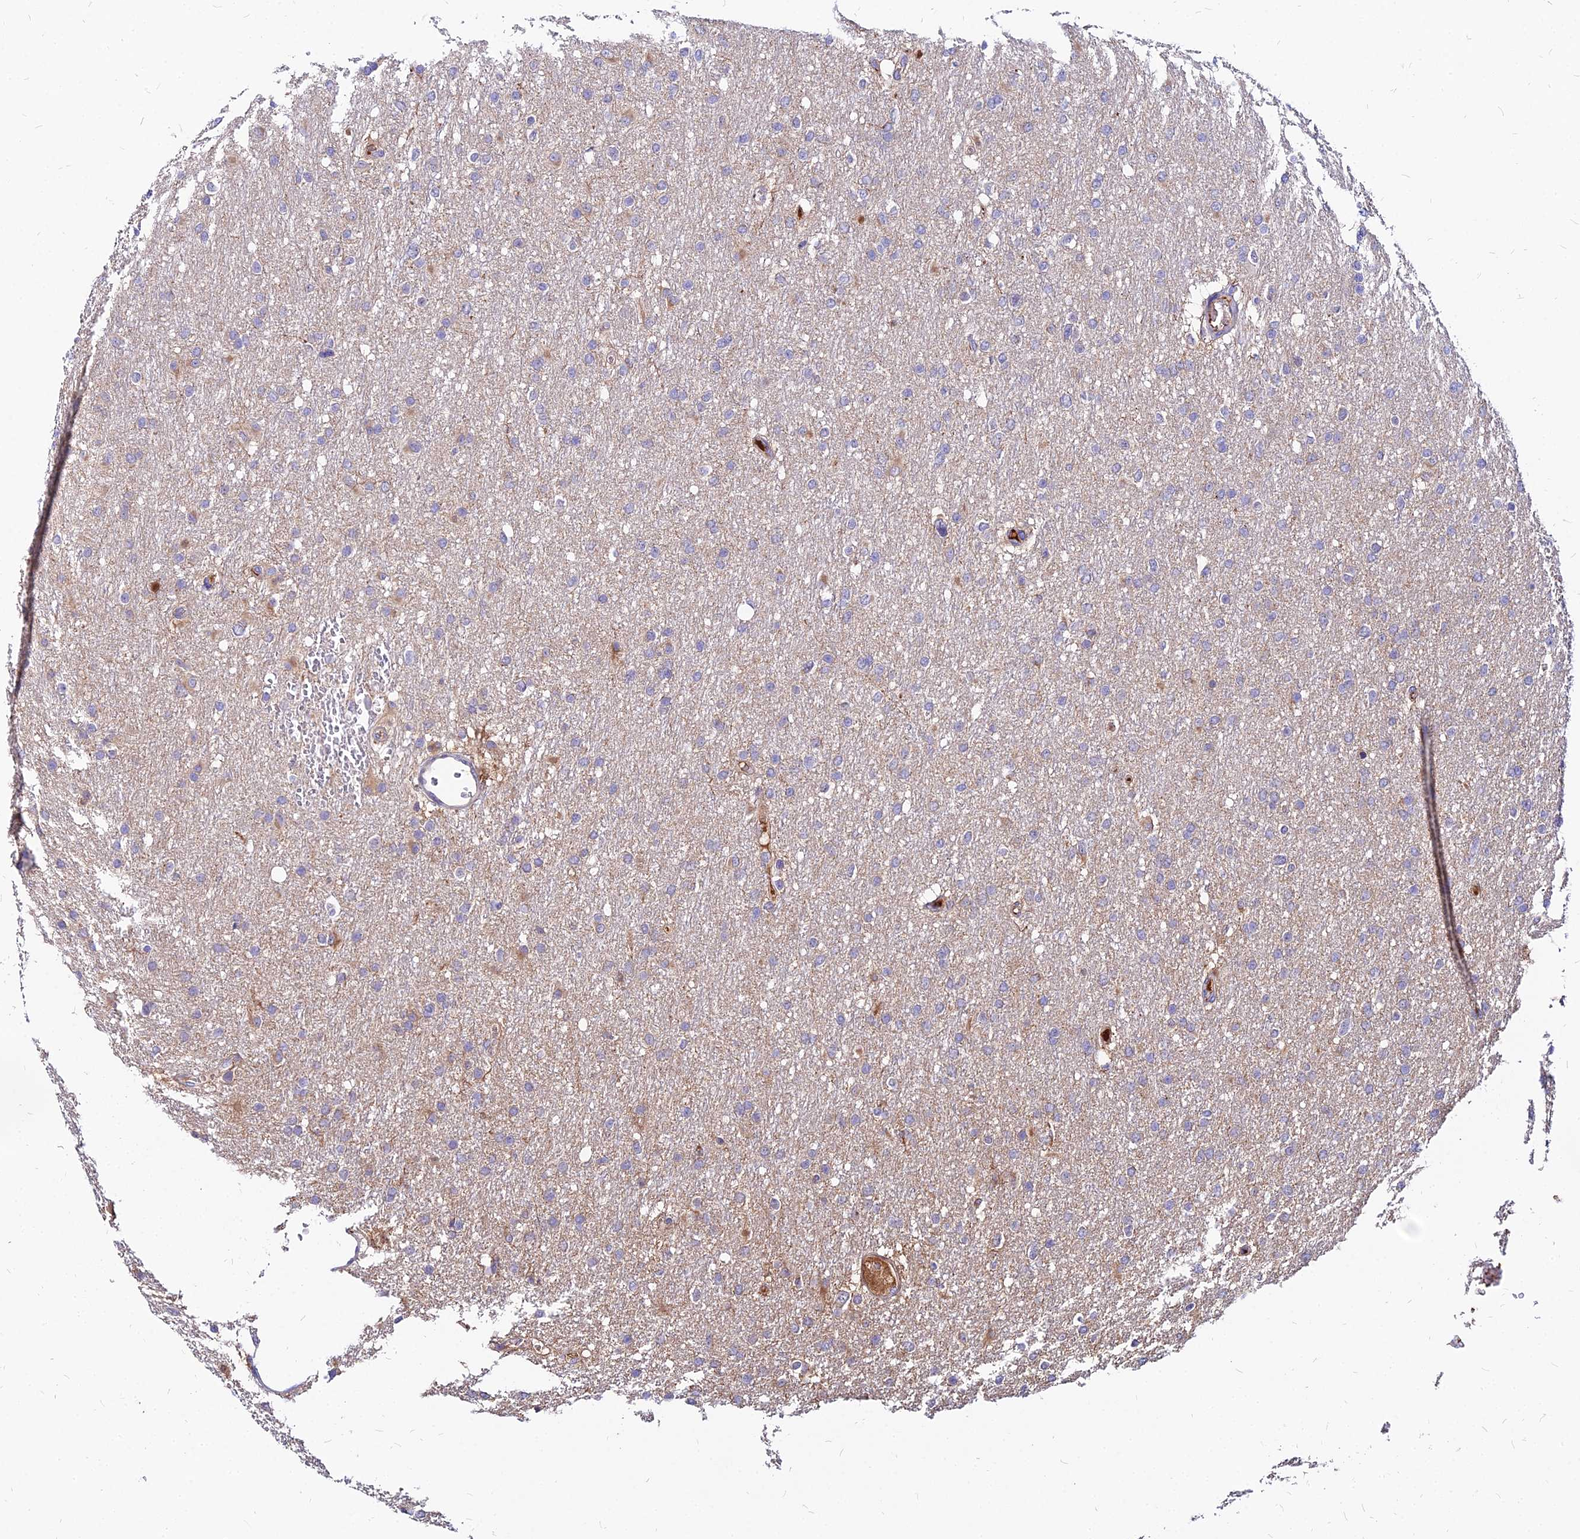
{"staining": {"intensity": "negative", "quantity": "none", "location": "none"}, "tissue": "glioma", "cell_type": "Tumor cells", "image_type": "cancer", "snomed": [{"axis": "morphology", "description": "Glioma, malignant, High grade"}, {"axis": "topography", "description": "Cerebral cortex"}], "caption": "This micrograph is of glioma stained with immunohistochemistry to label a protein in brown with the nuclei are counter-stained blue. There is no staining in tumor cells. (DAB IHC with hematoxylin counter stain).", "gene": "ACSM6", "patient": {"sex": "female", "age": 36}}